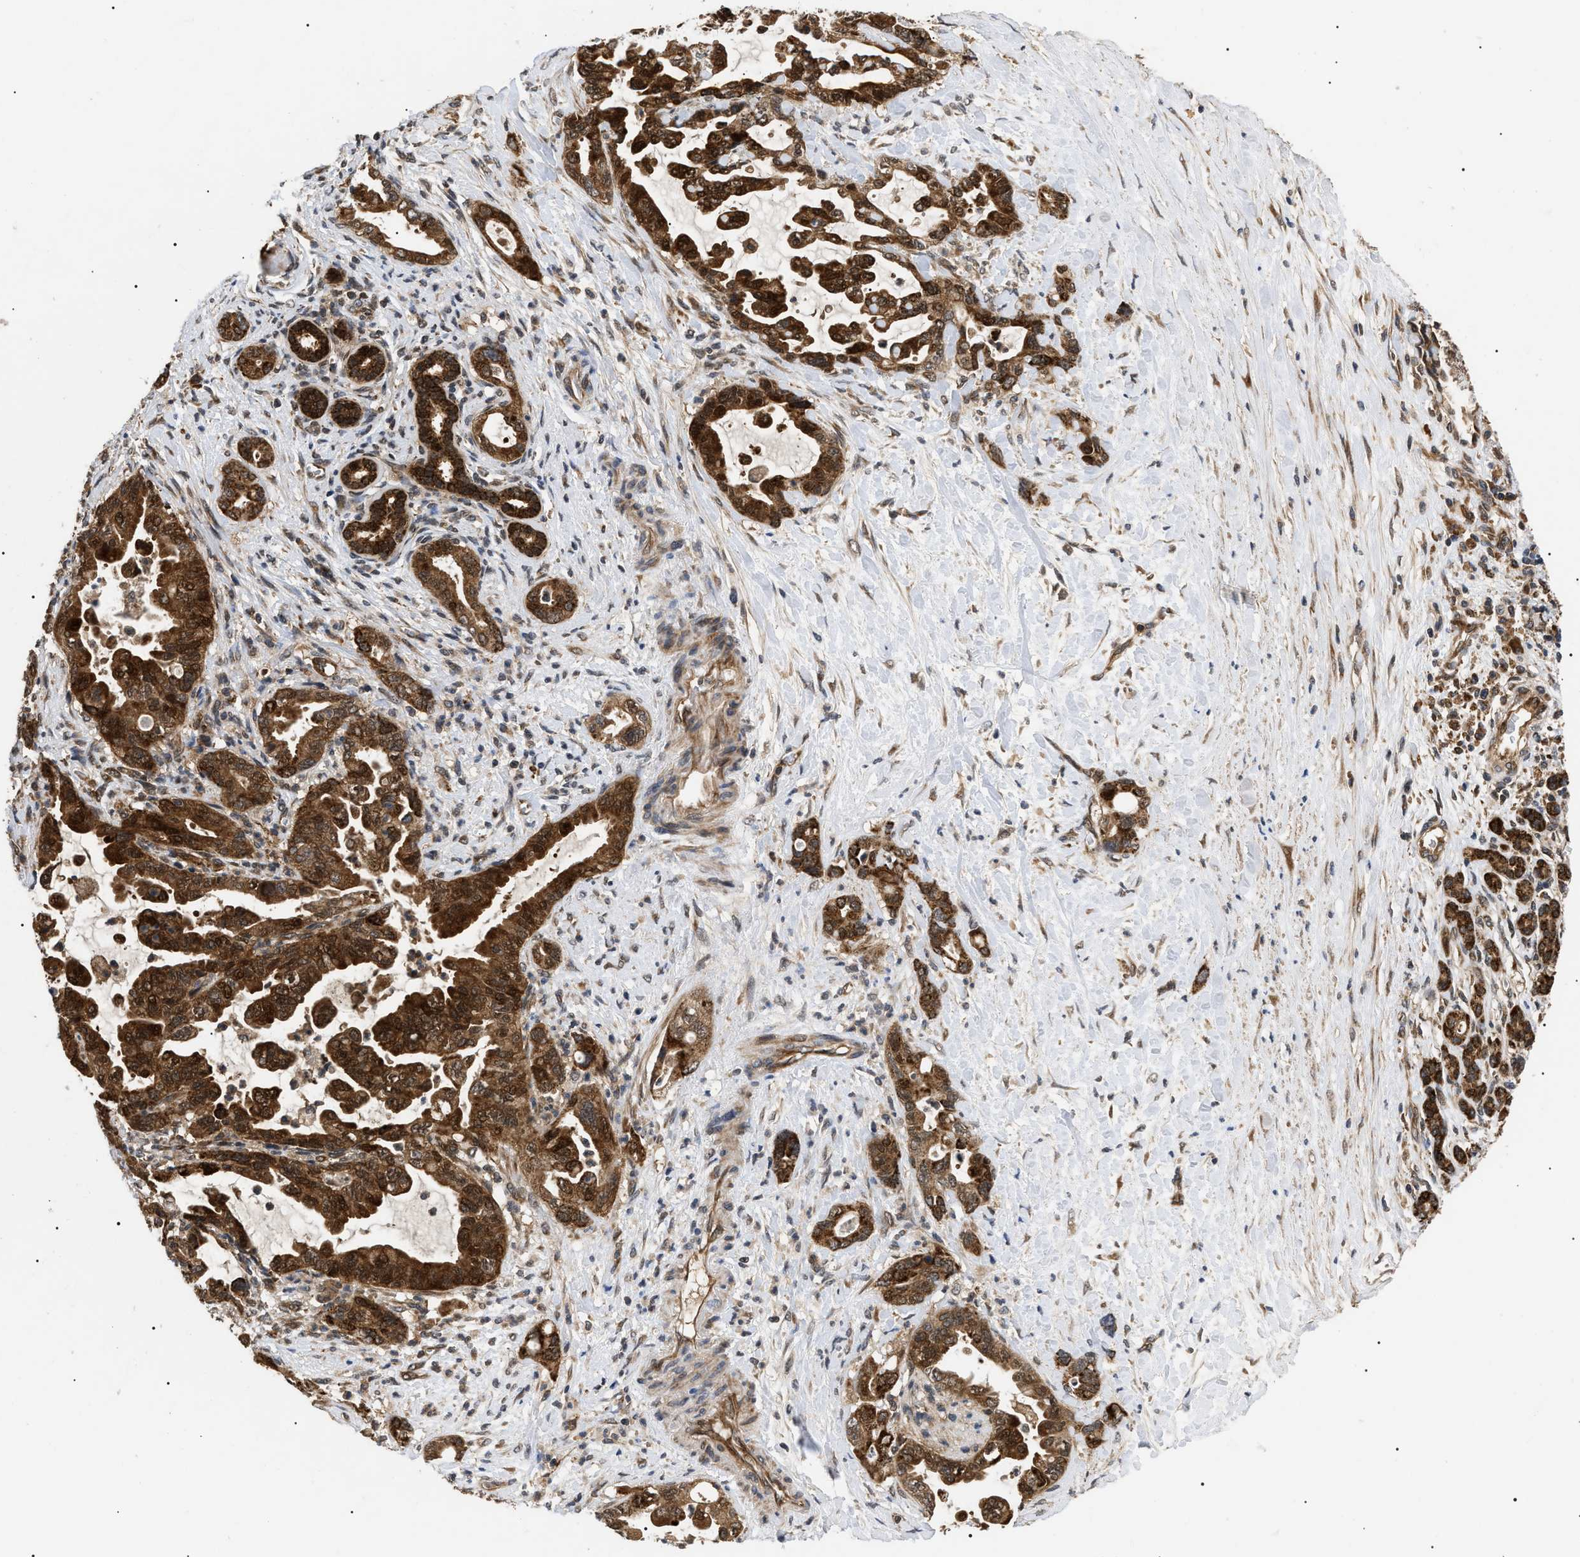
{"staining": {"intensity": "strong", "quantity": ">75%", "location": "cytoplasmic/membranous,nuclear"}, "tissue": "pancreatic cancer", "cell_type": "Tumor cells", "image_type": "cancer", "snomed": [{"axis": "morphology", "description": "Adenocarcinoma, NOS"}, {"axis": "topography", "description": "Pancreas"}], "caption": "Pancreatic adenocarcinoma stained with a brown dye demonstrates strong cytoplasmic/membranous and nuclear positive expression in about >75% of tumor cells.", "gene": "ASTL", "patient": {"sex": "male", "age": 70}}